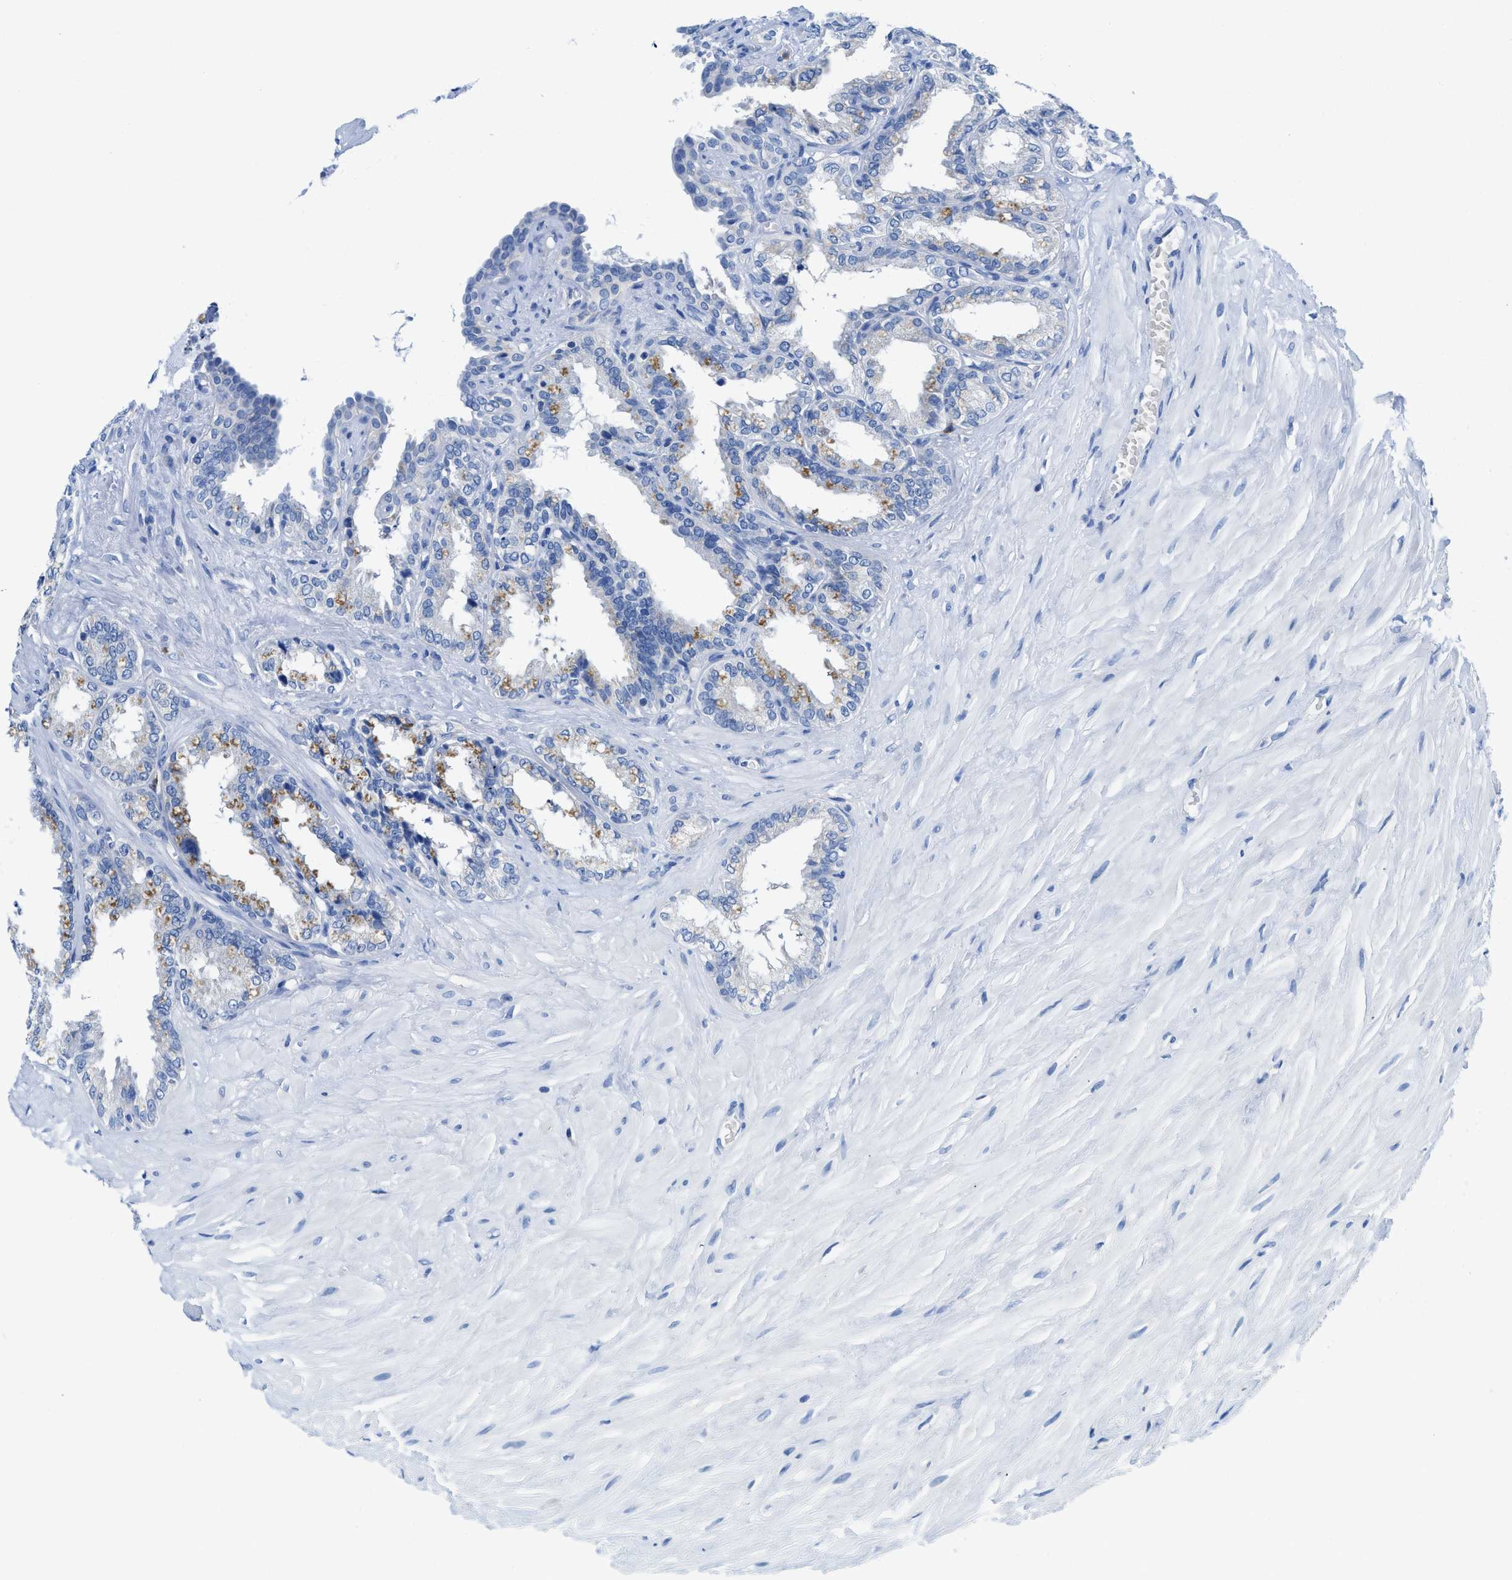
{"staining": {"intensity": "negative", "quantity": "none", "location": "none"}, "tissue": "seminal vesicle", "cell_type": "Glandular cells", "image_type": "normal", "snomed": [{"axis": "morphology", "description": "Normal tissue, NOS"}, {"axis": "topography", "description": "Seminal veicle"}], "caption": "IHC of normal seminal vesicle shows no staining in glandular cells. (Immunohistochemistry, brightfield microscopy, high magnification).", "gene": "NEB", "patient": {"sex": "male", "age": 64}}